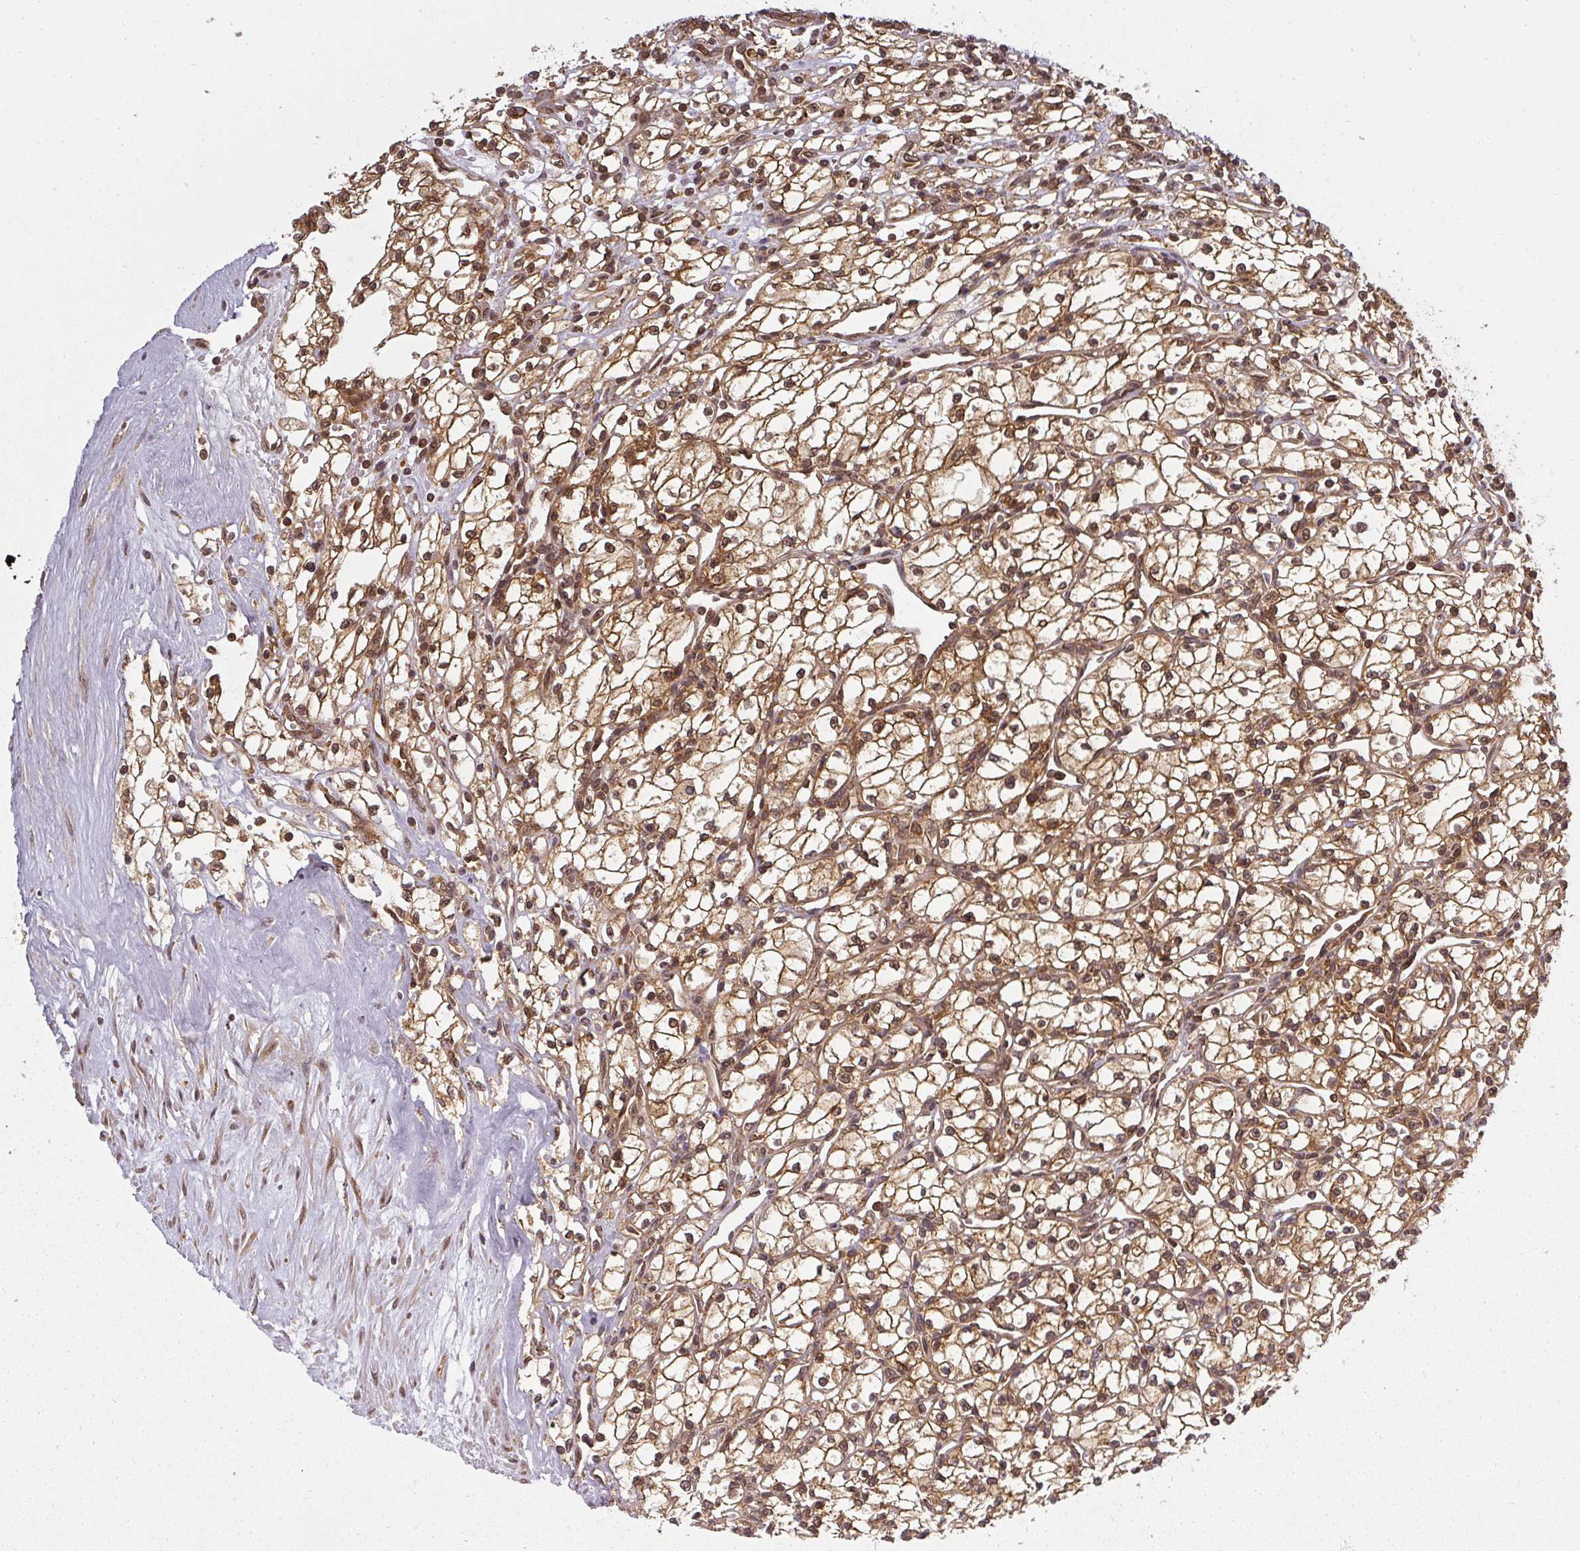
{"staining": {"intensity": "moderate", "quantity": ">75%", "location": "cytoplasmic/membranous,nuclear"}, "tissue": "renal cancer", "cell_type": "Tumor cells", "image_type": "cancer", "snomed": [{"axis": "morphology", "description": "Adenocarcinoma, NOS"}, {"axis": "topography", "description": "Kidney"}], "caption": "Immunohistochemistry of human renal cancer shows medium levels of moderate cytoplasmic/membranous and nuclear positivity in about >75% of tumor cells. (DAB (3,3'-diaminobenzidine) IHC, brown staining for protein, blue staining for nuclei).", "gene": "PPP6R3", "patient": {"sex": "male", "age": 59}}